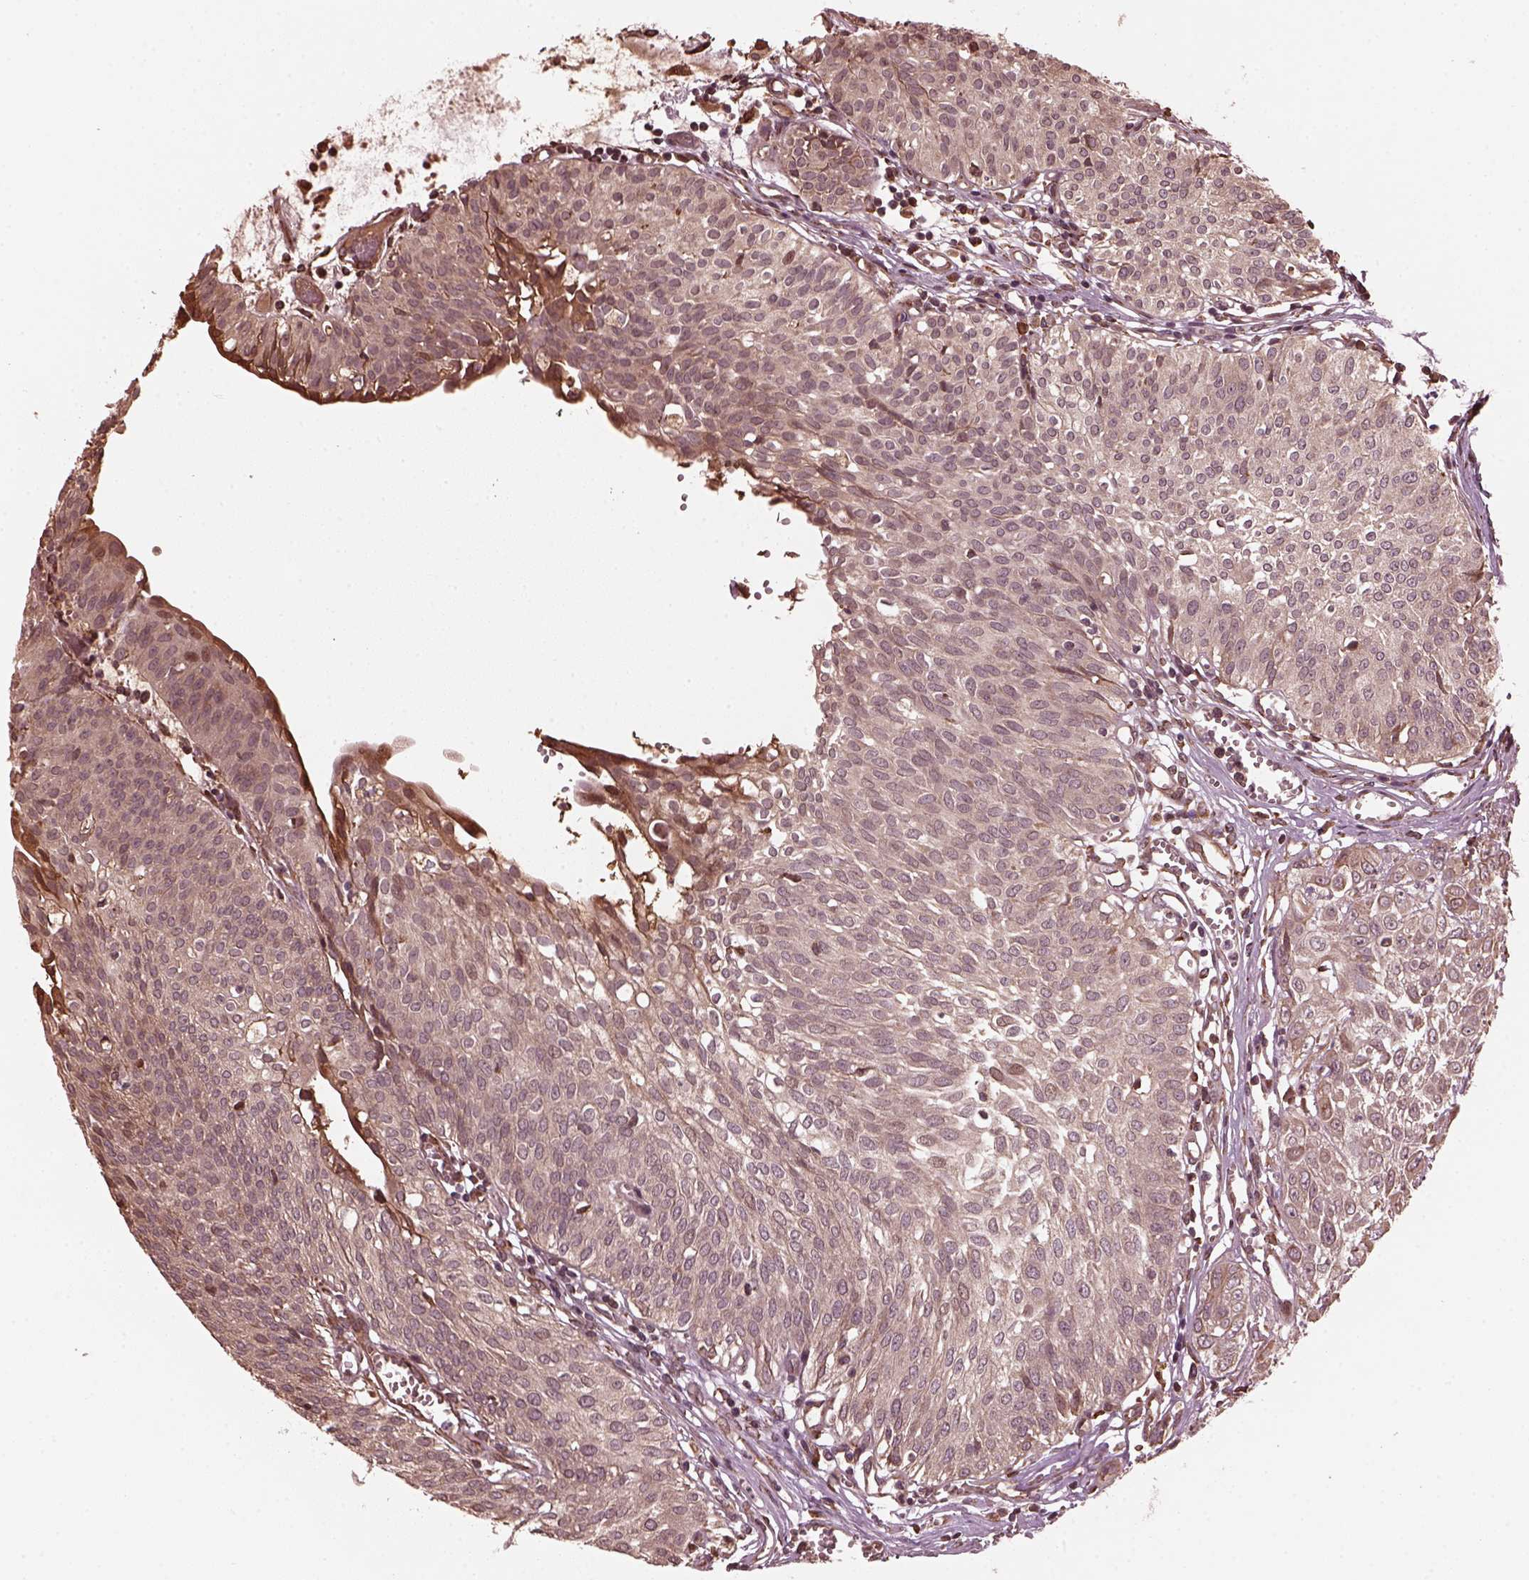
{"staining": {"intensity": "weak", "quantity": ">75%", "location": "cytoplasmic/membranous"}, "tissue": "urothelial cancer", "cell_type": "Tumor cells", "image_type": "cancer", "snomed": [{"axis": "morphology", "description": "Urothelial carcinoma, High grade"}, {"axis": "topography", "description": "Urinary bladder"}], "caption": "This image reveals IHC staining of urothelial cancer, with low weak cytoplasmic/membranous positivity in approximately >75% of tumor cells.", "gene": "ZNF292", "patient": {"sex": "male", "age": 57}}